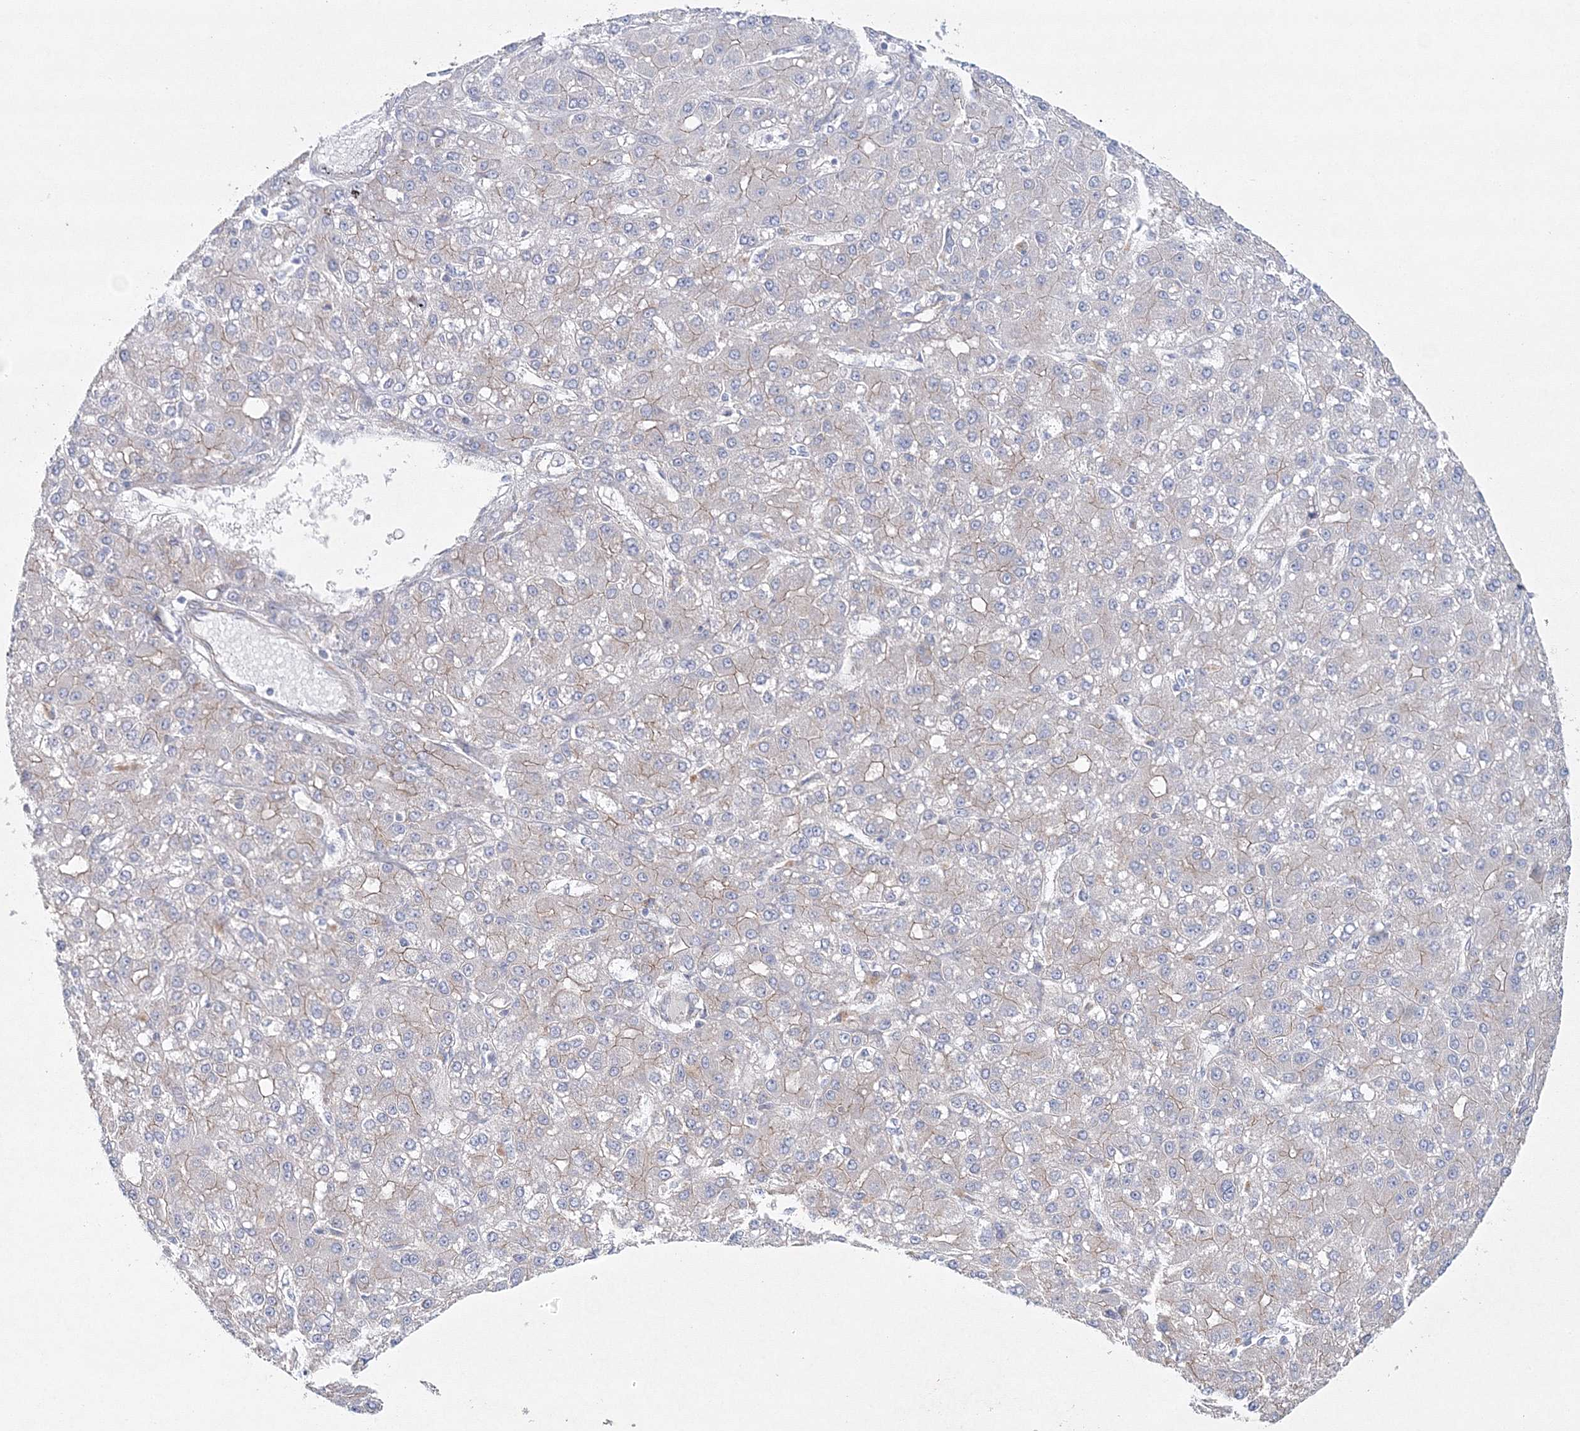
{"staining": {"intensity": "weak", "quantity": "<25%", "location": "cytoplasmic/membranous"}, "tissue": "liver cancer", "cell_type": "Tumor cells", "image_type": "cancer", "snomed": [{"axis": "morphology", "description": "Carcinoma, Hepatocellular, NOS"}, {"axis": "topography", "description": "Liver"}], "caption": "Histopathology image shows no protein staining in tumor cells of hepatocellular carcinoma (liver) tissue.", "gene": "NAA40", "patient": {"sex": "male", "age": 67}}